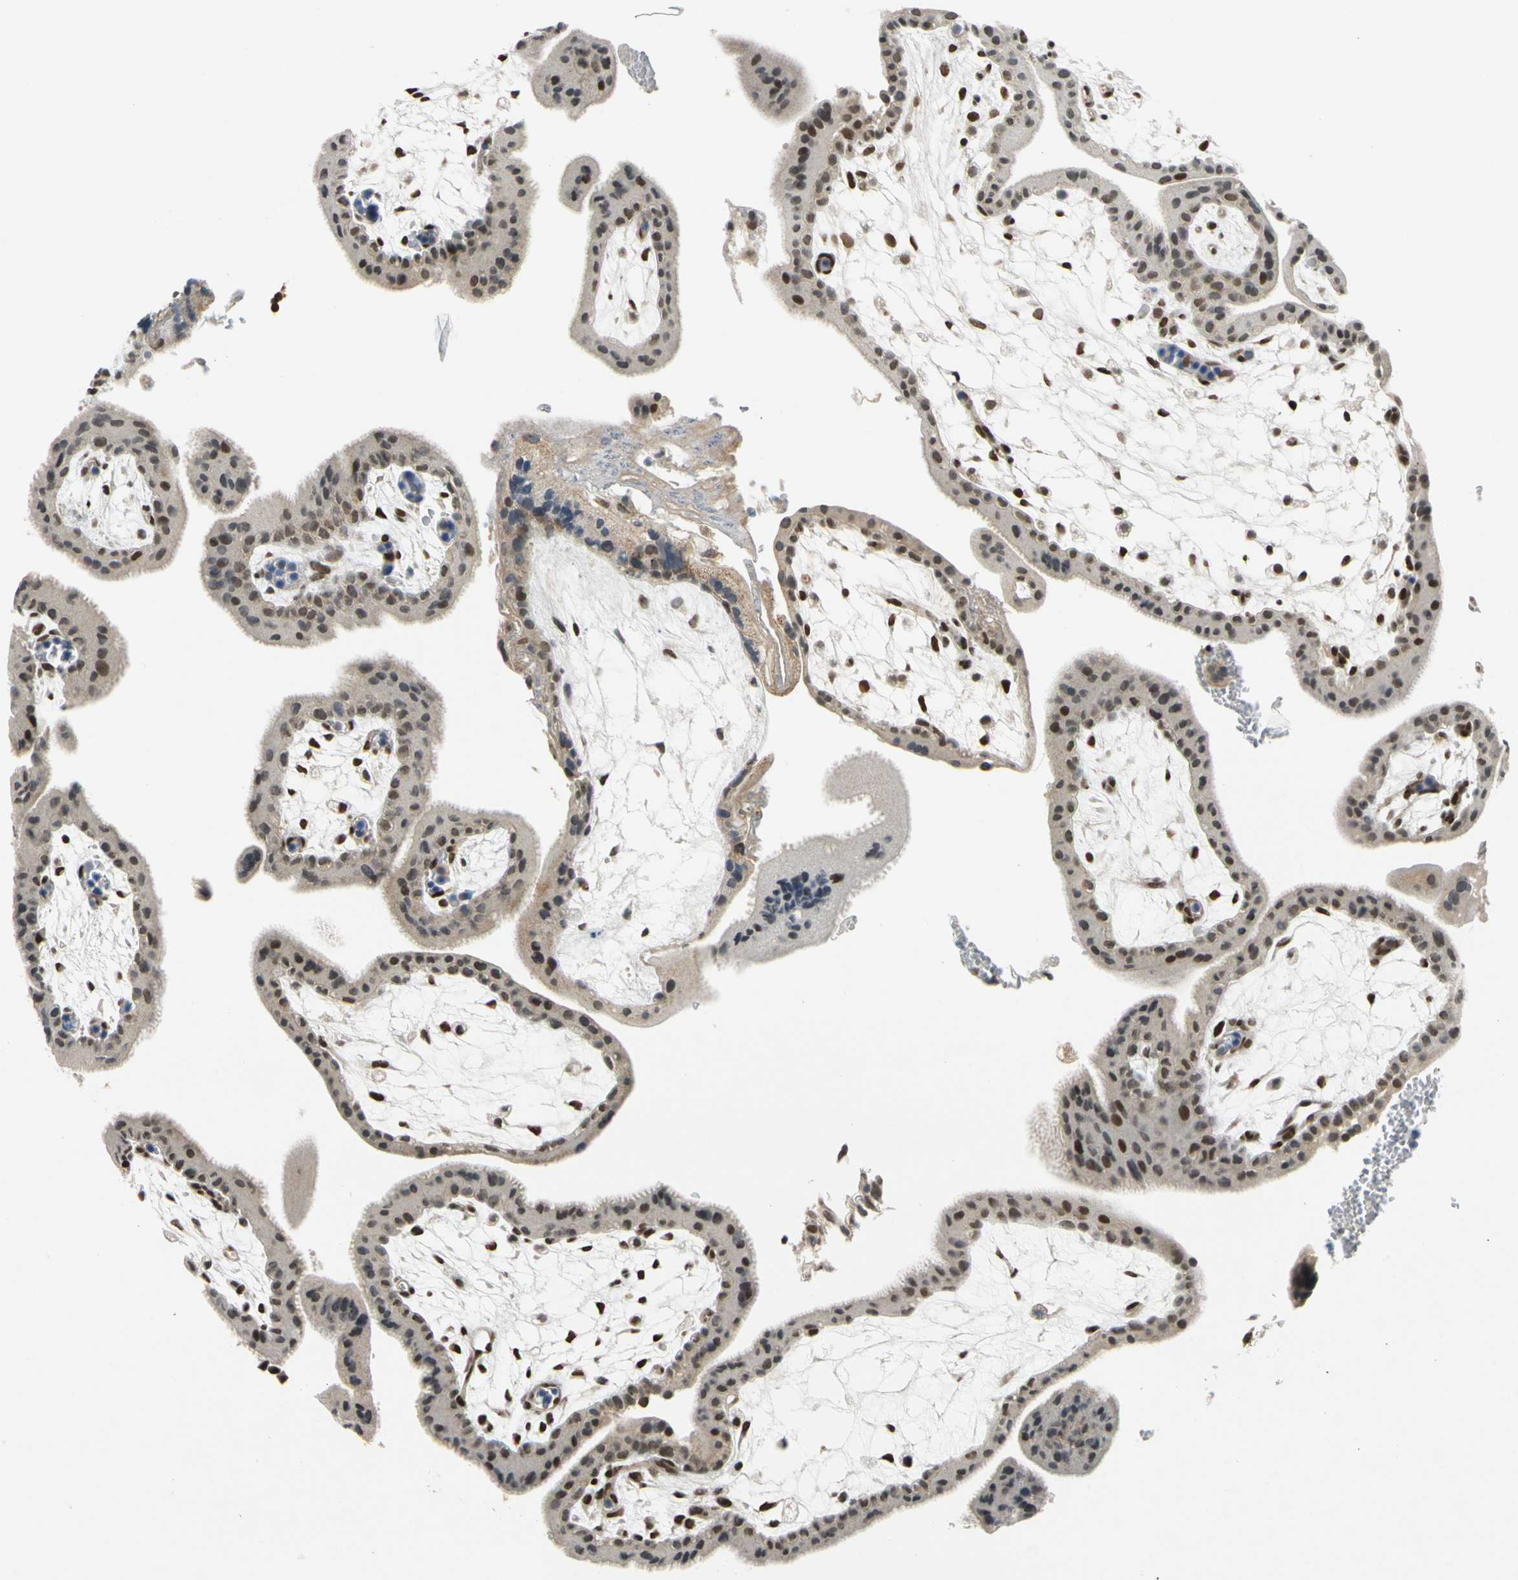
{"staining": {"intensity": "moderate", "quantity": ">75%", "location": "nuclear"}, "tissue": "placenta", "cell_type": "Decidual cells", "image_type": "normal", "snomed": [{"axis": "morphology", "description": "Normal tissue, NOS"}, {"axis": "topography", "description": "Placenta"}], "caption": "Decidual cells reveal medium levels of moderate nuclear expression in approximately >75% of cells in unremarkable placenta.", "gene": "POGZ", "patient": {"sex": "female", "age": 35}}